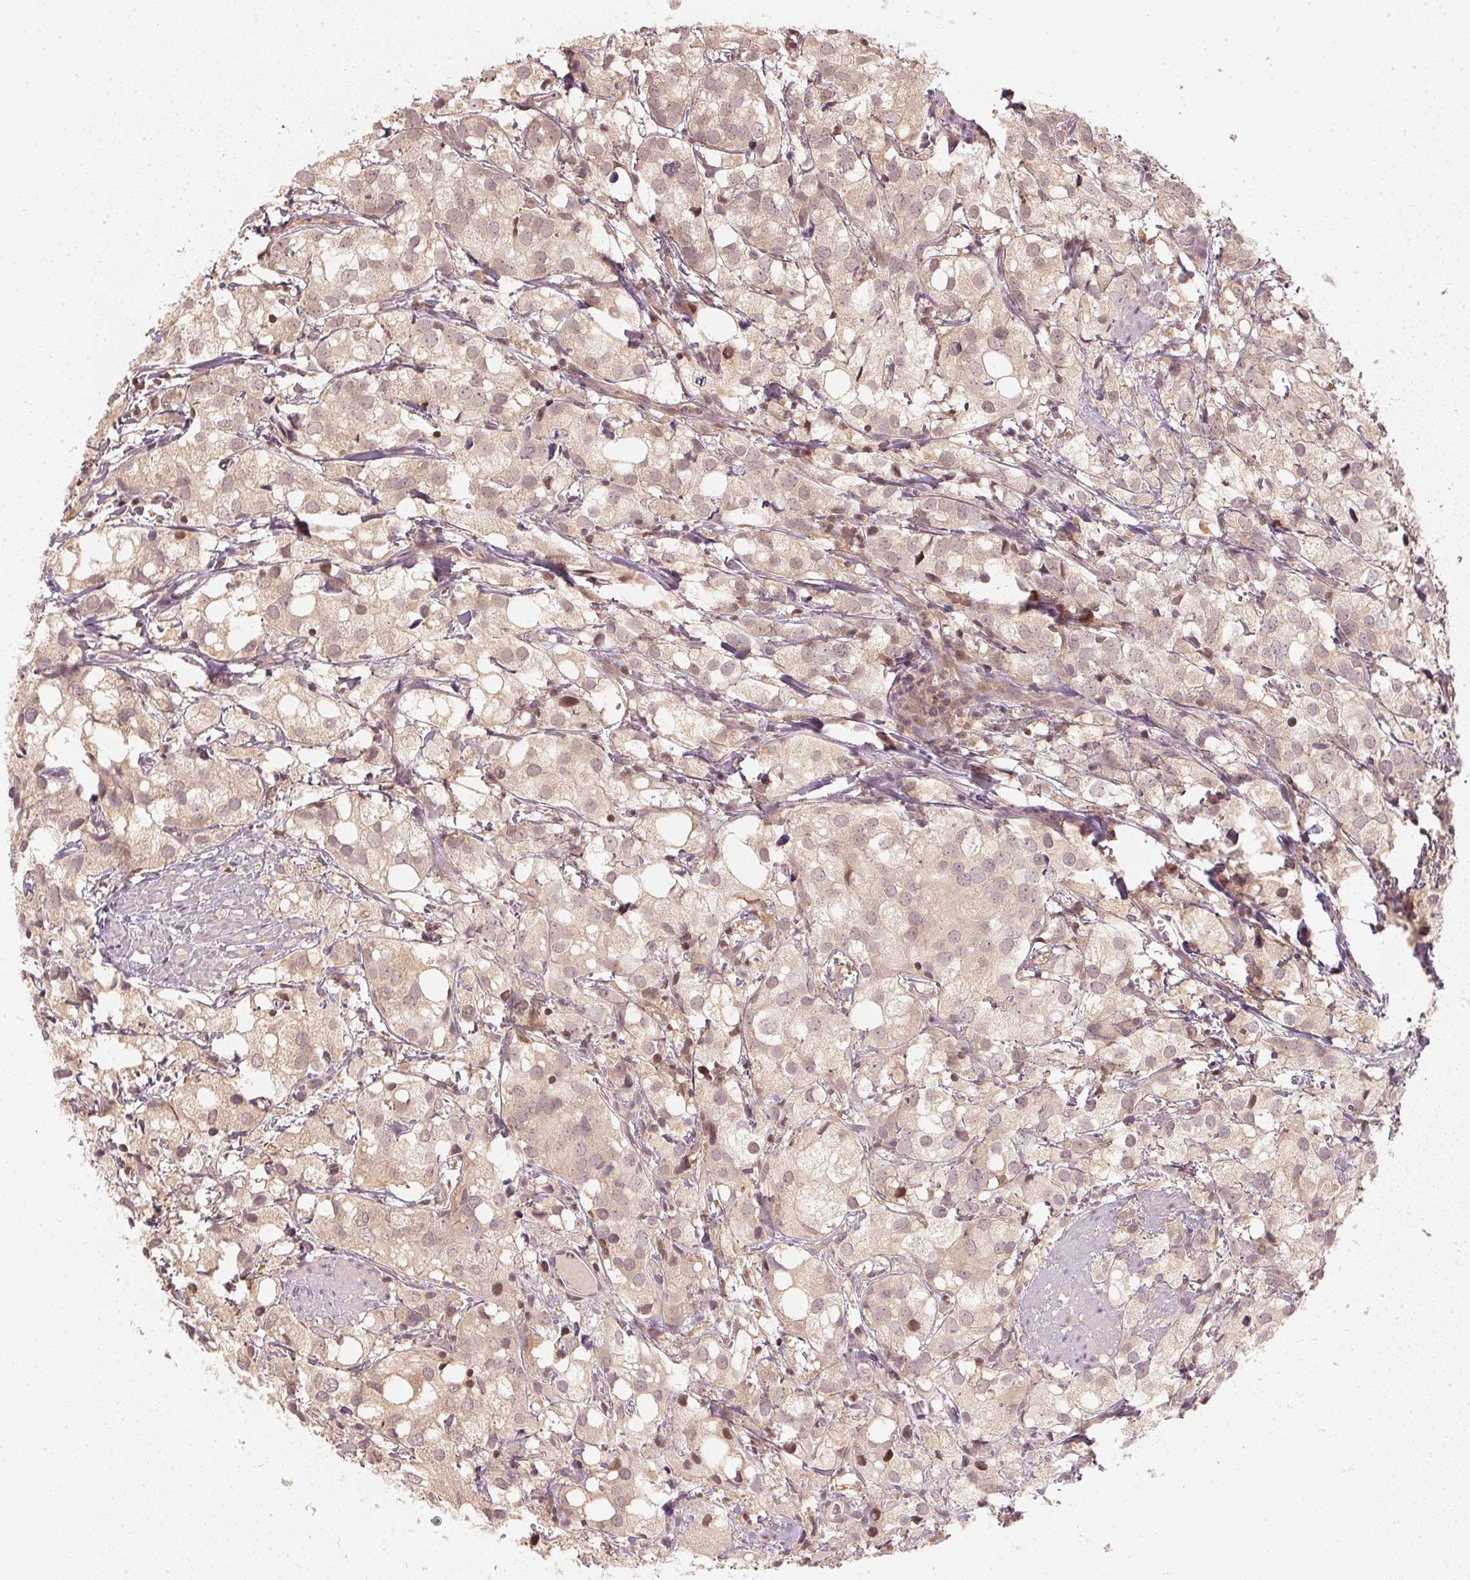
{"staining": {"intensity": "weak", "quantity": "25%-75%", "location": "cytoplasmic/membranous,nuclear"}, "tissue": "prostate cancer", "cell_type": "Tumor cells", "image_type": "cancer", "snomed": [{"axis": "morphology", "description": "Adenocarcinoma, High grade"}, {"axis": "topography", "description": "Prostate"}], "caption": "Immunohistochemical staining of high-grade adenocarcinoma (prostate) demonstrates low levels of weak cytoplasmic/membranous and nuclear protein expression in about 25%-75% of tumor cells.", "gene": "UBE2L3", "patient": {"sex": "male", "age": 86}}